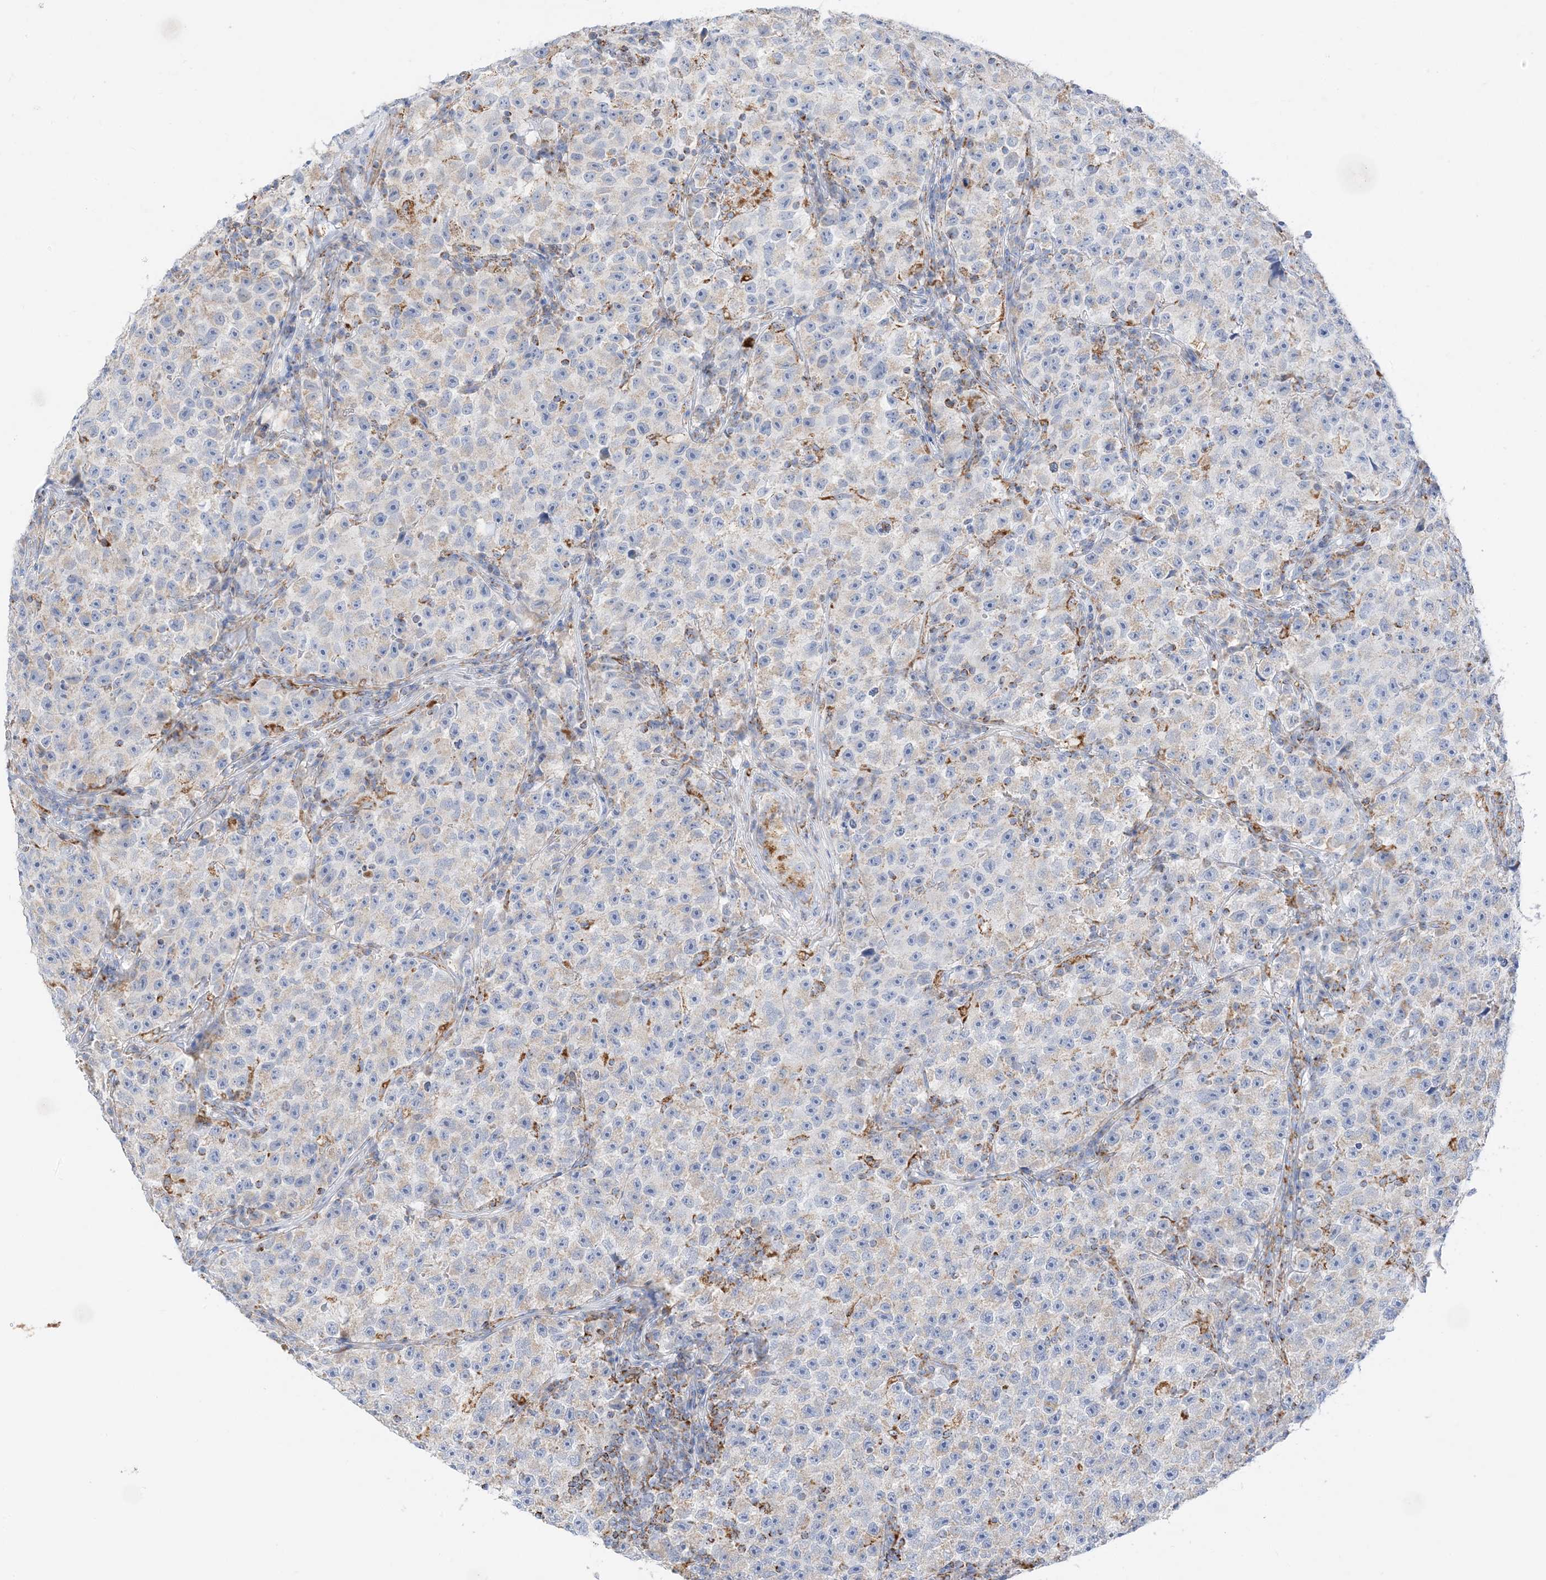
{"staining": {"intensity": "weak", "quantity": "<25%", "location": "cytoplasmic/membranous"}, "tissue": "testis cancer", "cell_type": "Tumor cells", "image_type": "cancer", "snomed": [{"axis": "morphology", "description": "Seminoma, NOS"}, {"axis": "topography", "description": "Testis"}], "caption": "This is an immunohistochemistry (IHC) photomicrograph of human seminoma (testis). There is no staining in tumor cells.", "gene": "CAPN13", "patient": {"sex": "male", "age": 22}}